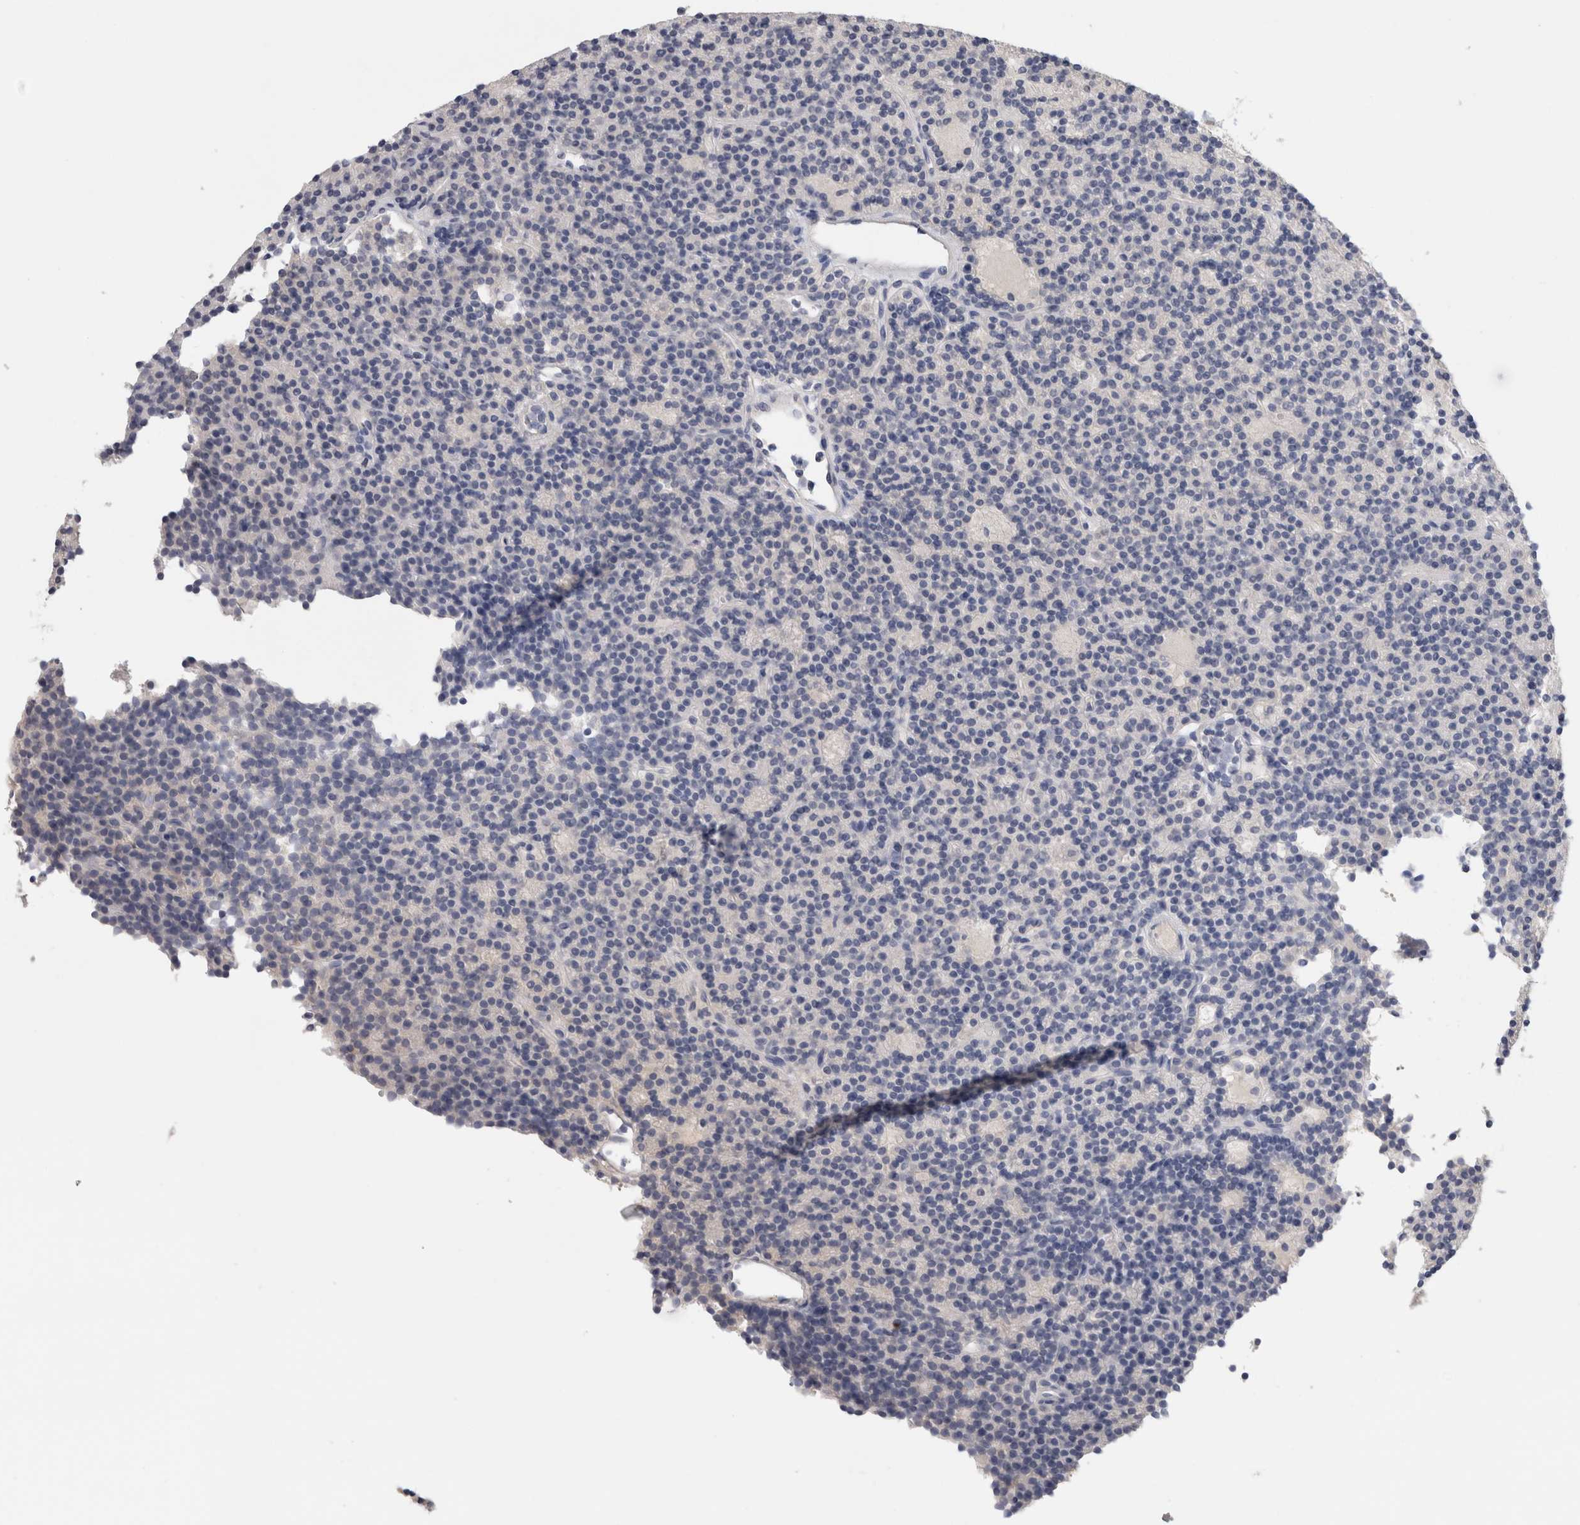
{"staining": {"intensity": "negative", "quantity": "none", "location": "none"}, "tissue": "parathyroid gland", "cell_type": "Glandular cells", "image_type": "normal", "snomed": [{"axis": "morphology", "description": "Normal tissue, NOS"}, {"axis": "topography", "description": "Parathyroid gland"}], "caption": "The image displays no staining of glandular cells in normal parathyroid gland. (Stains: DAB IHC with hematoxylin counter stain, Microscopy: brightfield microscopy at high magnification).", "gene": "FABP4", "patient": {"sex": "male", "age": 75}}